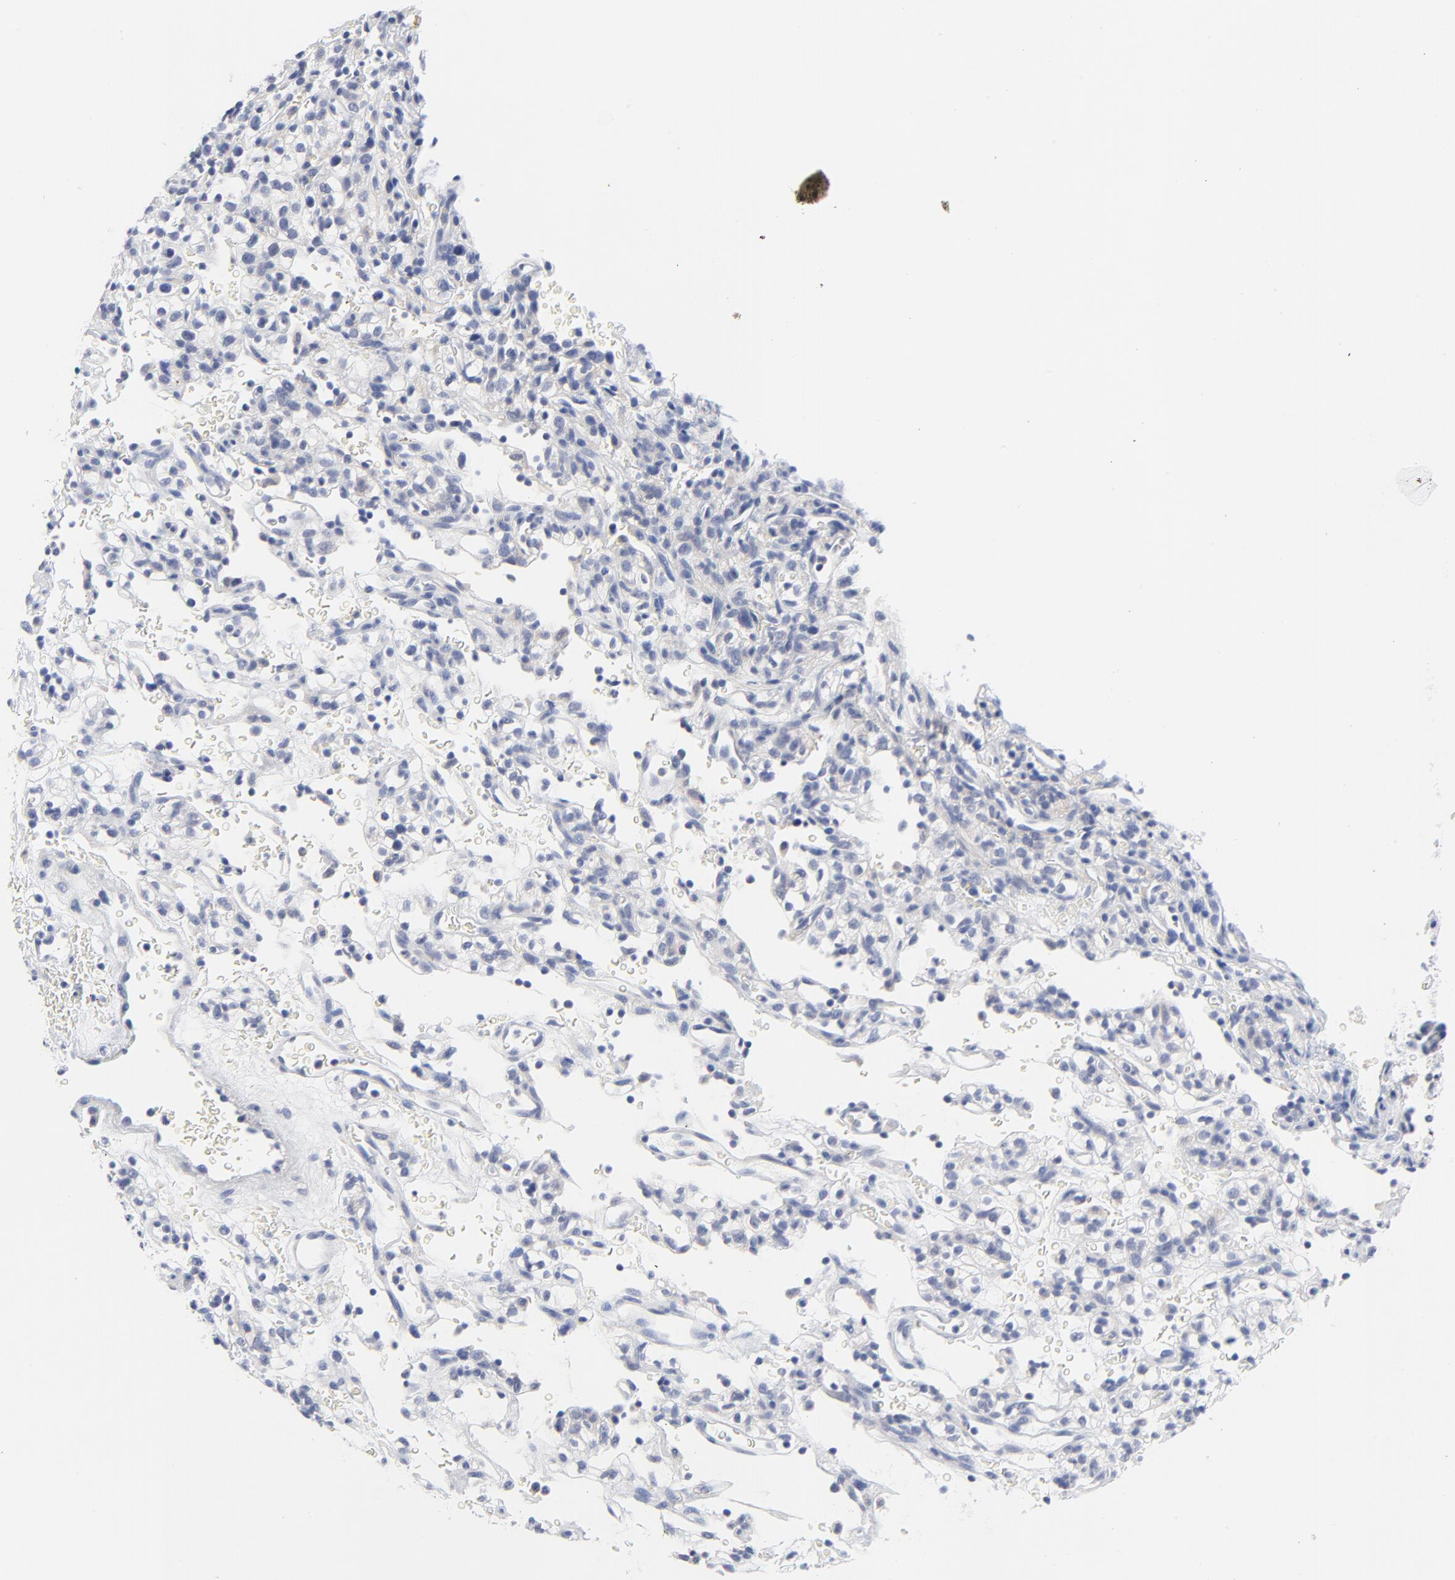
{"staining": {"intensity": "negative", "quantity": "none", "location": "none"}, "tissue": "renal cancer", "cell_type": "Tumor cells", "image_type": "cancer", "snomed": [{"axis": "morphology", "description": "Normal tissue, NOS"}, {"axis": "morphology", "description": "Adenocarcinoma, NOS"}, {"axis": "topography", "description": "Kidney"}], "caption": "IHC histopathology image of human renal cancer stained for a protein (brown), which demonstrates no positivity in tumor cells. (DAB (3,3'-diaminobenzidine) immunohistochemistry (IHC), high magnification).", "gene": "CLEC4G", "patient": {"sex": "female", "age": 72}}